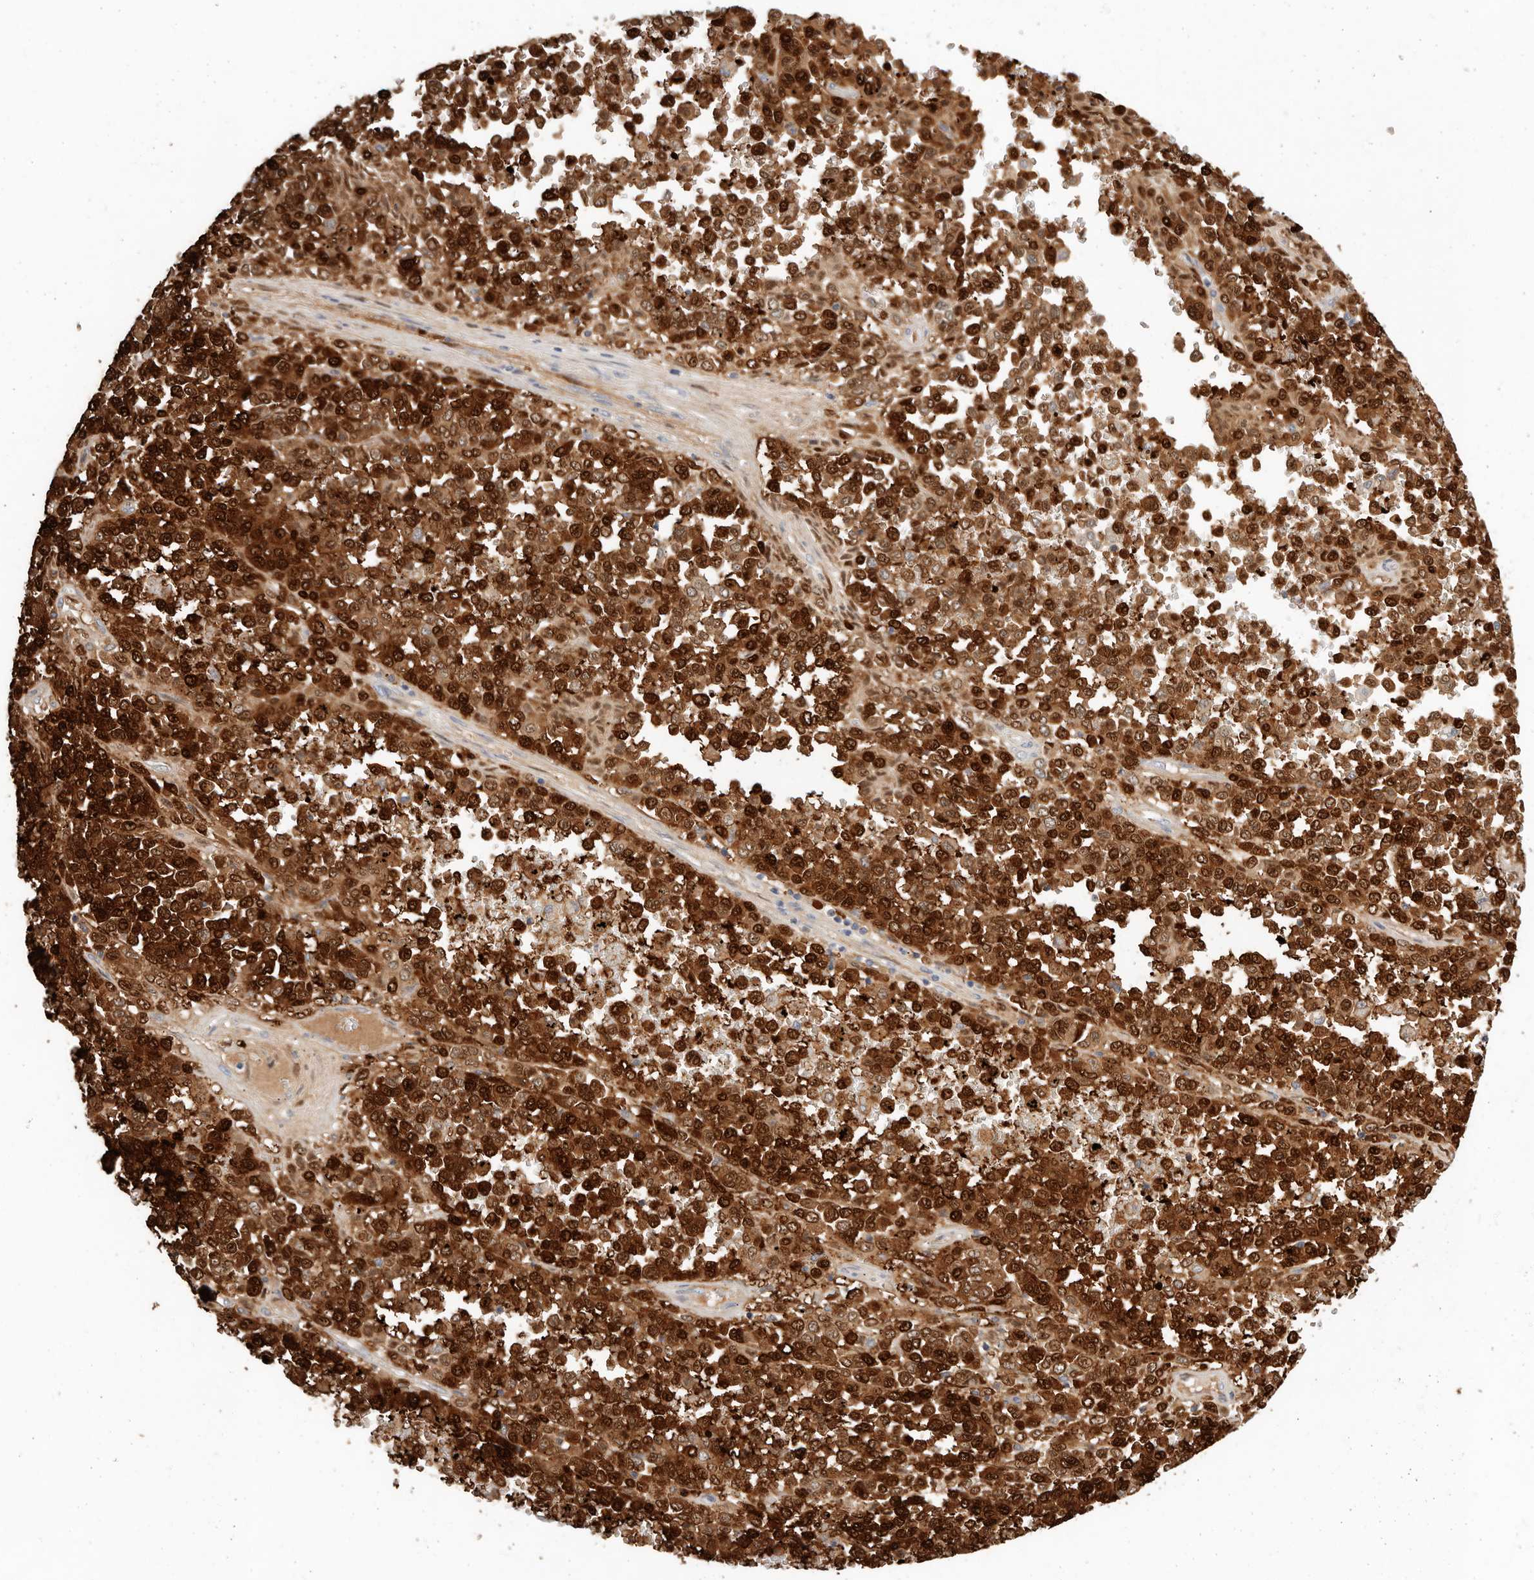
{"staining": {"intensity": "strong", "quantity": ">75%", "location": "cytoplasmic/membranous,nuclear"}, "tissue": "melanoma", "cell_type": "Tumor cells", "image_type": "cancer", "snomed": [{"axis": "morphology", "description": "Malignant melanoma, Metastatic site"}, {"axis": "topography", "description": "Pancreas"}], "caption": "The micrograph shows a brown stain indicating the presence of a protein in the cytoplasmic/membranous and nuclear of tumor cells in malignant melanoma (metastatic site).", "gene": "TMEM63B", "patient": {"sex": "female", "age": 30}}